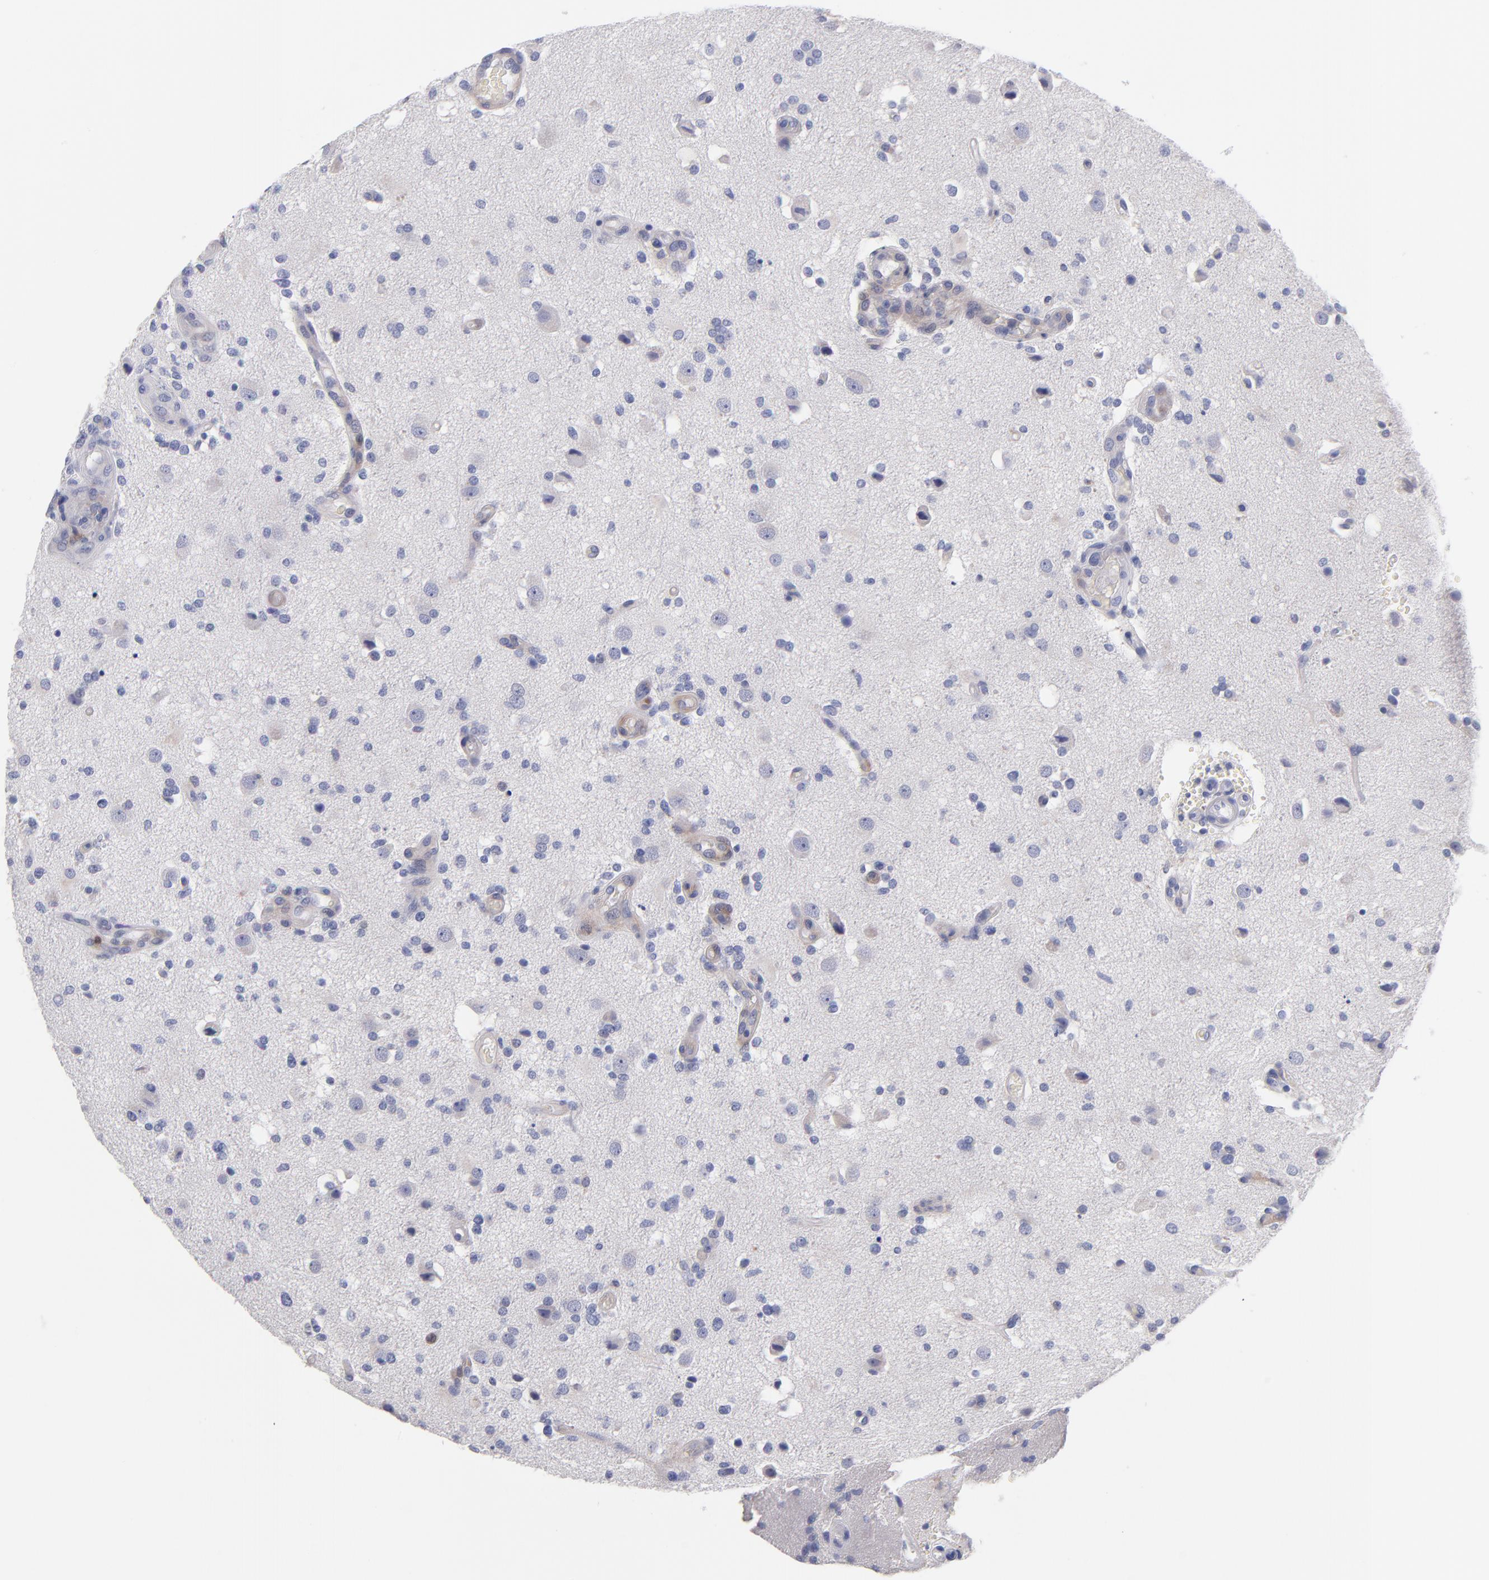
{"staining": {"intensity": "weak", "quantity": "<25%", "location": "nuclear"}, "tissue": "glioma", "cell_type": "Tumor cells", "image_type": "cancer", "snomed": [{"axis": "morphology", "description": "Normal tissue, NOS"}, {"axis": "morphology", "description": "Glioma, malignant, High grade"}, {"axis": "topography", "description": "Cerebral cortex"}], "caption": "Tumor cells are negative for brown protein staining in malignant glioma (high-grade). The staining was performed using DAB (3,3'-diaminobenzidine) to visualize the protein expression in brown, while the nuclei were stained in blue with hematoxylin (Magnification: 20x).", "gene": "BID", "patient": {"sex": "male", "age": 75}}